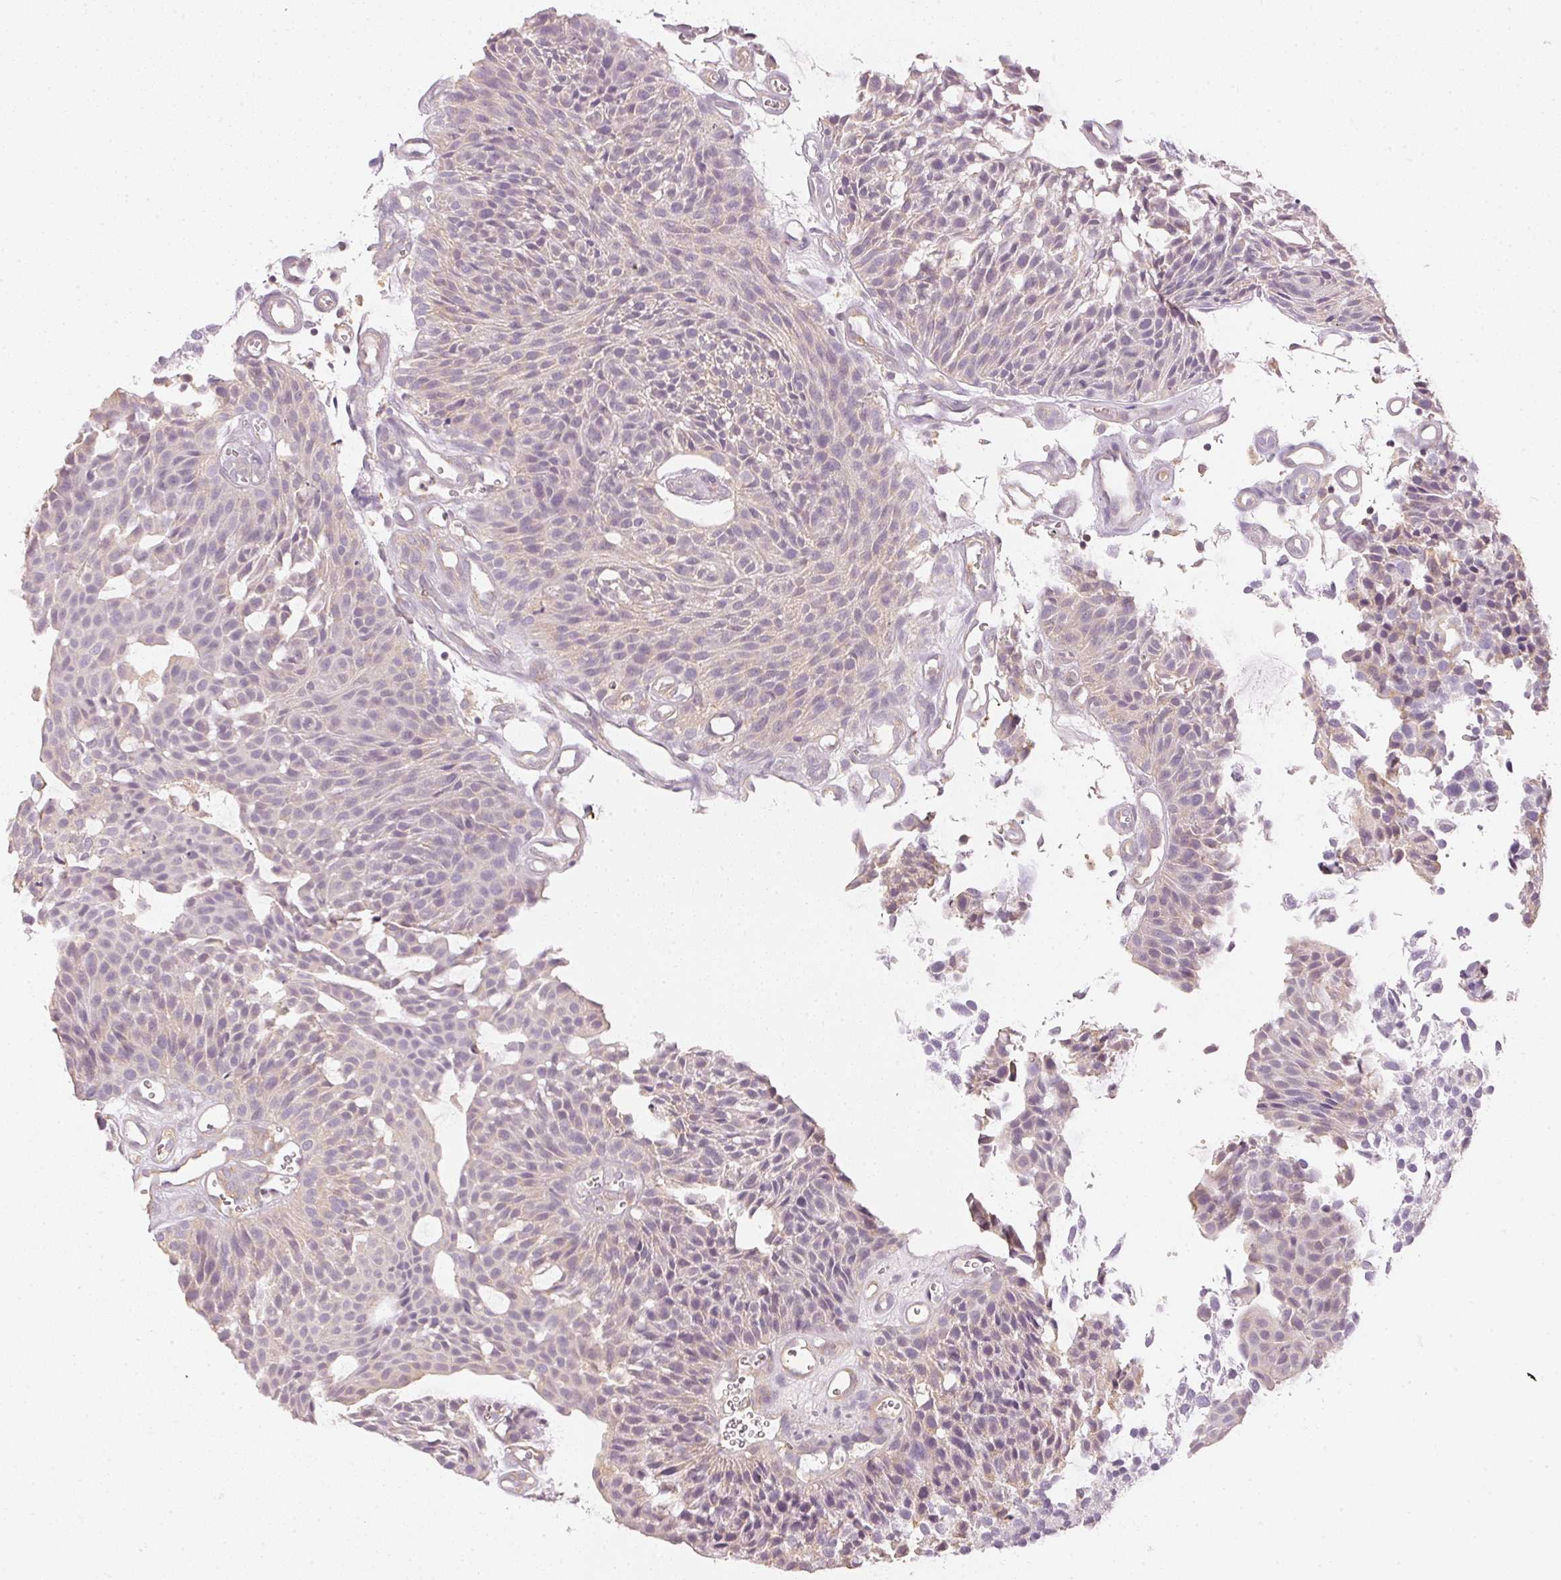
{"staining": {"intensity": "negative", "quantity": "none", "location": "none"}, "tissue": "urothelial cancer", "cell_type": "Tumor cells", "image_type": "cancer", "snomed": [{"axis": "morphology", "description": "Urothelial carcinoma, NOS"}, {"axis": "topography", "description": "Urinary bladder"}], "caption": "This photomicrograph is of urothelial cancer stained with IHC to label a protein in brown with the nuclei are counter-stained blue. There is no expression in tumor cells. The staining is performed using DAB (3,3'-diaminobenzidine) brown chromogen with nuclei counter-stained in using hematoxylin.", "gene": "KPRP", "patient": {"sex": "male", "age": 84}}